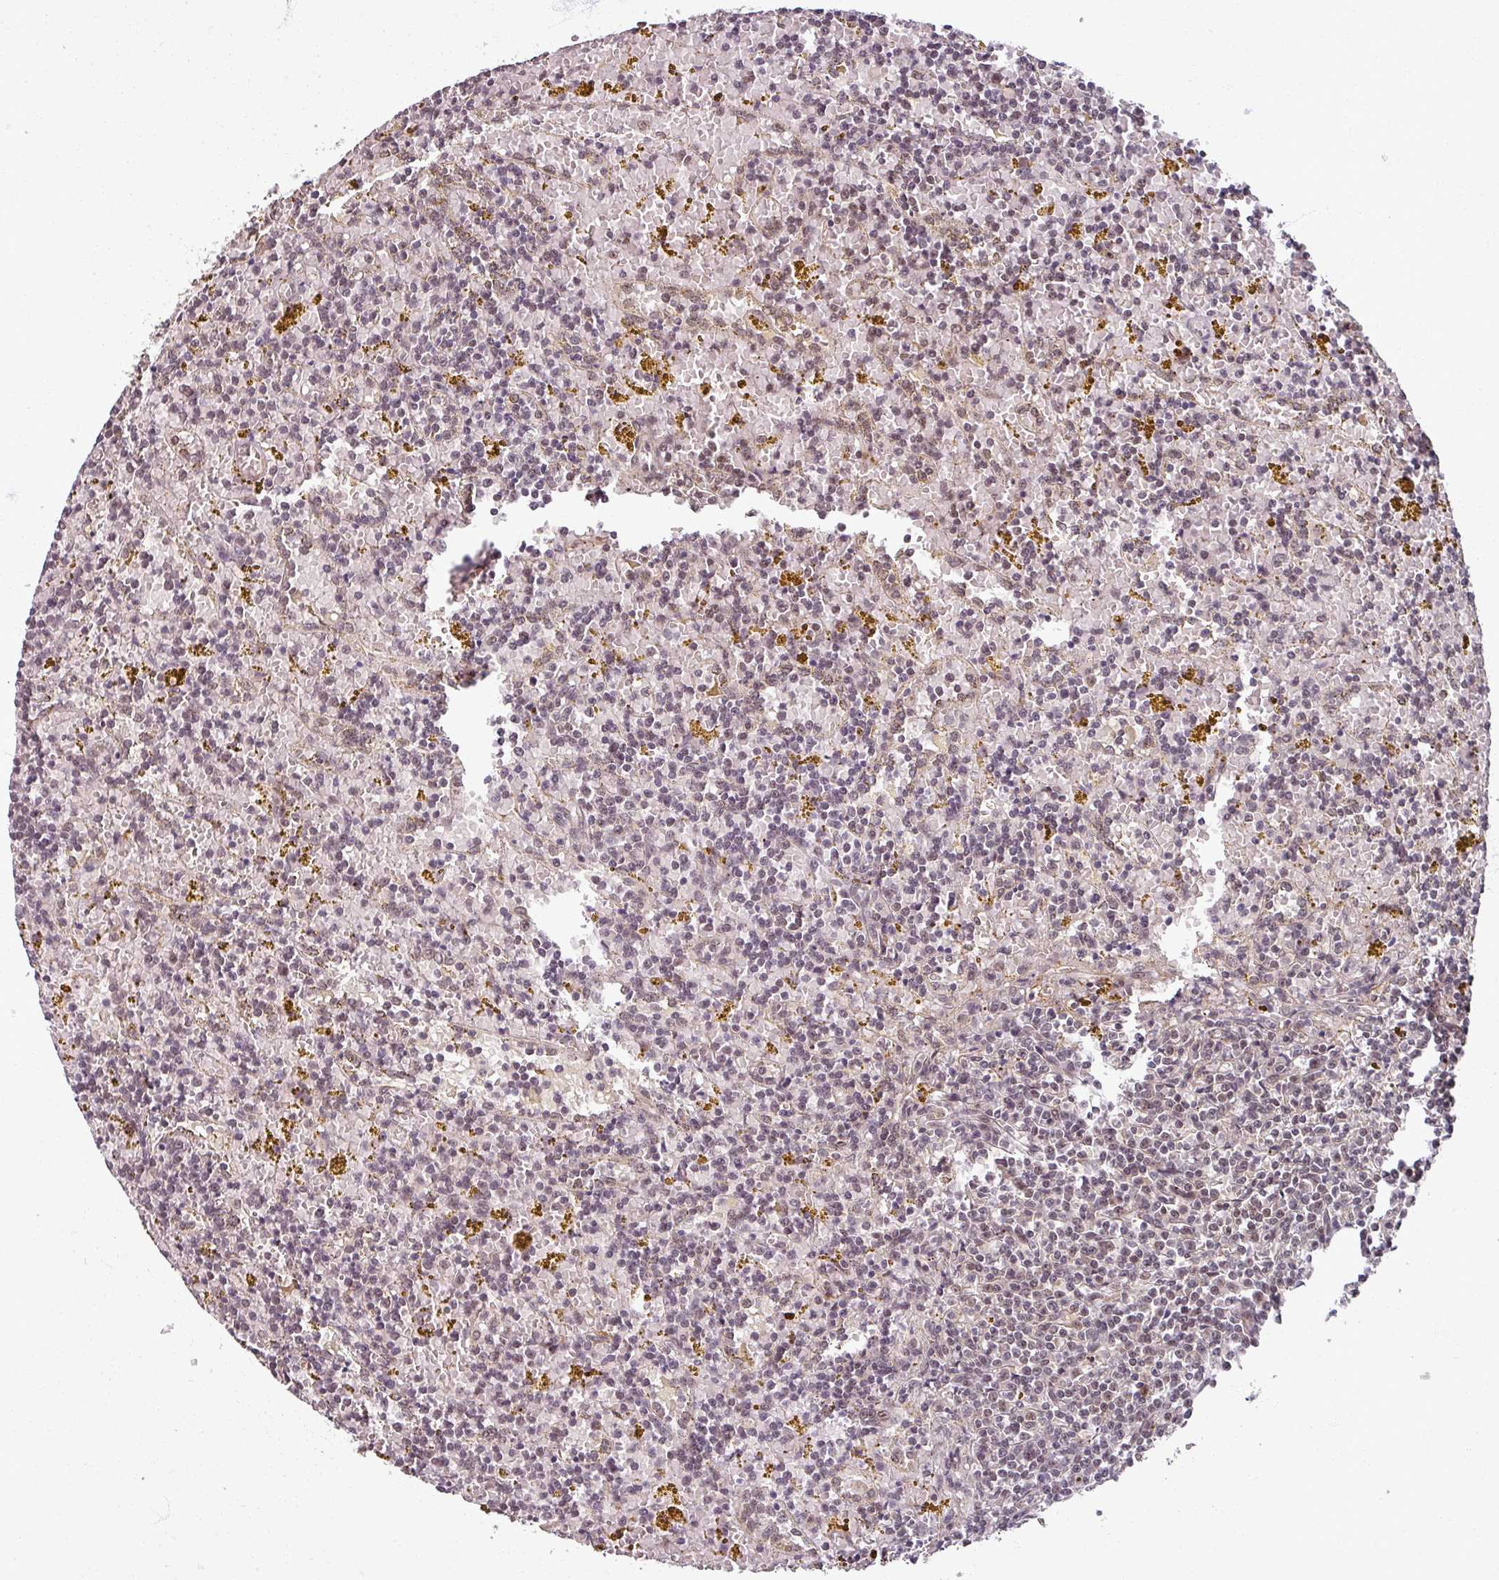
{"staining": {"intensity": "negative", "quantity": "none", "location": "none"}, "tissue": "lymphoma", "cell_type": "Tumor cells", "image_type": "cancer", "snomed": [{"axis": "morphology", "description": "Malignant lymphoma, non-Hodgkin's type, Low grade"}, {"axis": "topography", "description": "Spleen"}, {"axis": "topography", "description": "Lymph node"}], "caption": "A photomicrograph of low-grade malignant lymphoma, non-Hodgkin's type stained for a protein demonstrates no brown staining in tumor cells.", "gene": "POLR2G", "patient": {"sex": "female", "age": 66}}